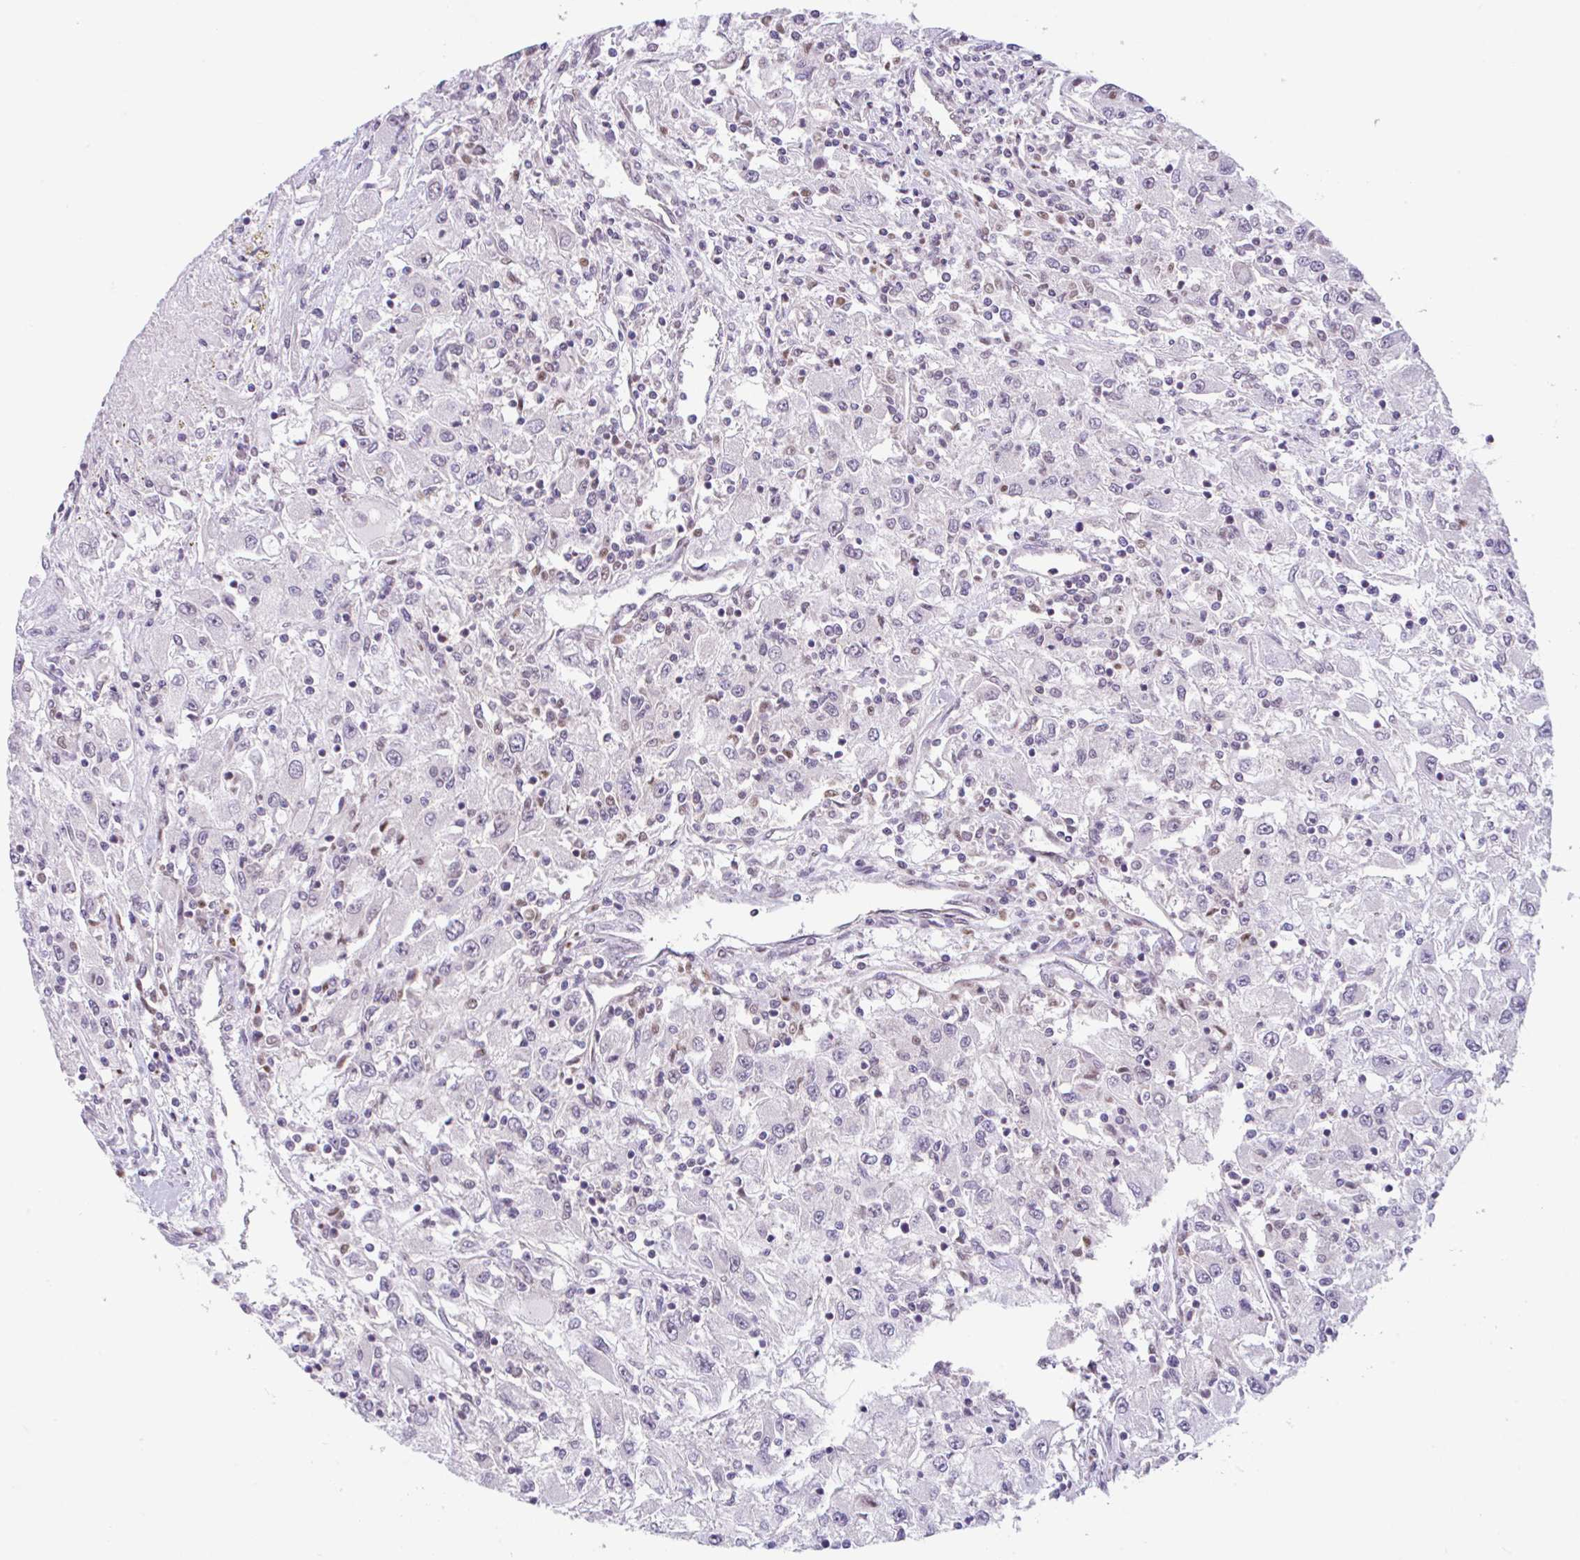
{"staining": {"intensity": "negative", "quantity": "none", "location": "none"}, "tissue": "renal cancer", "cell_type": "Tumor cells", "image_type": "cancer", "snomed": [{"axis": "morphology", "description": "Adenocarcinoma, NOS"}, {"axis": "topography", "description": "Kidney"}], "caption": "Immunohistochemistry (IHC) photomicrograph of renal adenocarcinoma stained for a protein (brown), which shows no positivity in tumor cells.", "gene": "RALBP1", "patient": {"sex": "female", "age": 67}}